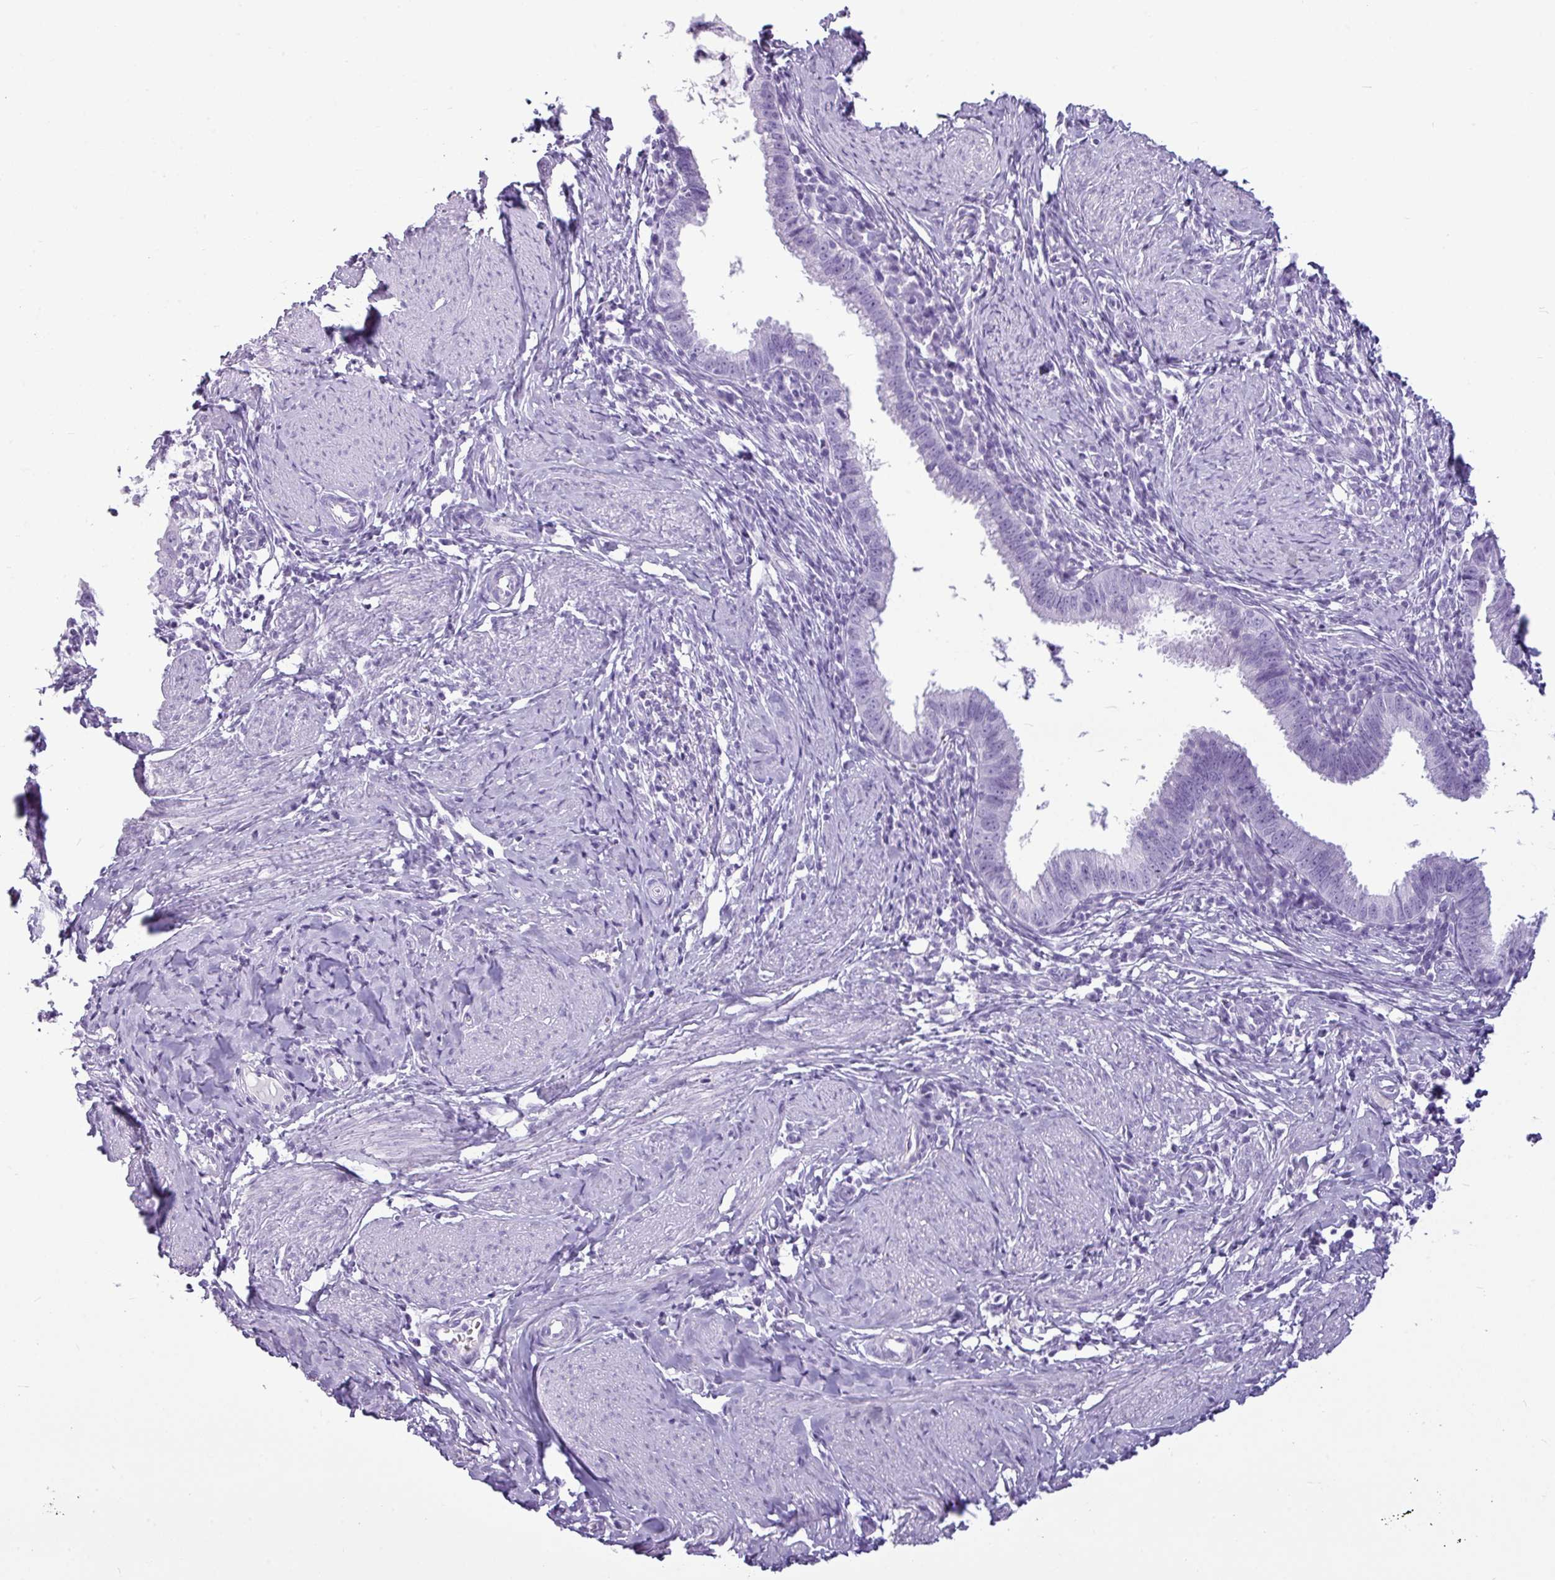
{"staining": {"intensity": "negative", "quantity": "none", "location": "none"}, "tissue": "cervical cancer", "cell_type": "Tumor cells", "image_type": "cancer", "snomed": [{"axis": "morphology", "description": "Adenocarcinoma, NOS"}, {"axis": "topography", "description": "Cervix"}], "caption": "Tumor cells are negative for brown protein staining in cervical cancer (adenocarcinoma).", "gene": "AMY1B", "patient": {"sex": "female", "age": 36}}